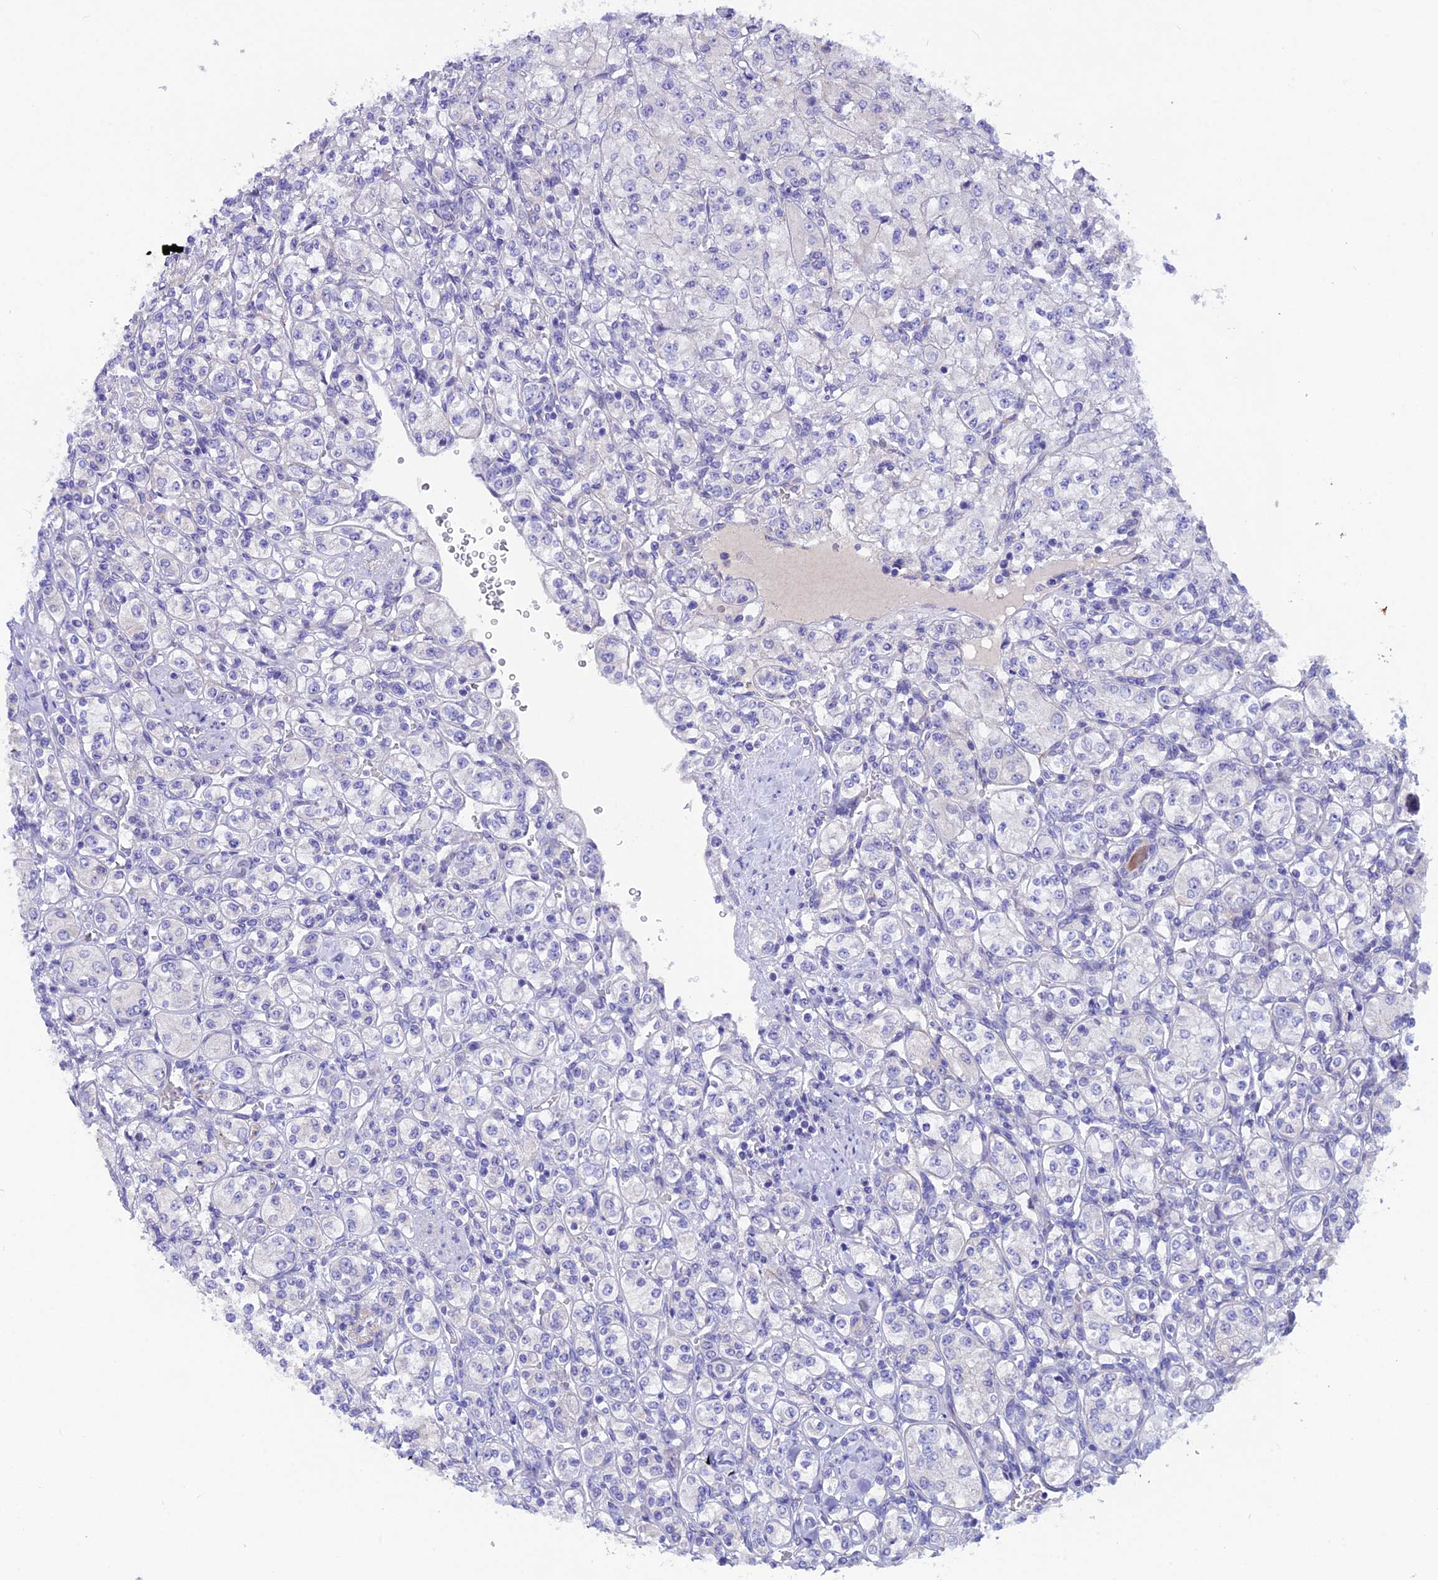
{"staining": {"intensity": "negative", "quantity": "none", "location": "none"}, "tissue": "renal cancer", "cell_type": "Tumor cells", "image_type": "cancer", "snomed": [{"axis": "morphology", "description": "Adenocarcinoma, NOS"}, {"axis": "topography", "description": "Kidney"}], "caption": "Adenocarcinoma (renal) stained for a protein using immunohistochemistry exhibits no staining tumor cells.", "gene": "TMEM138", "patient": {"sex": "male", "age": 77}}